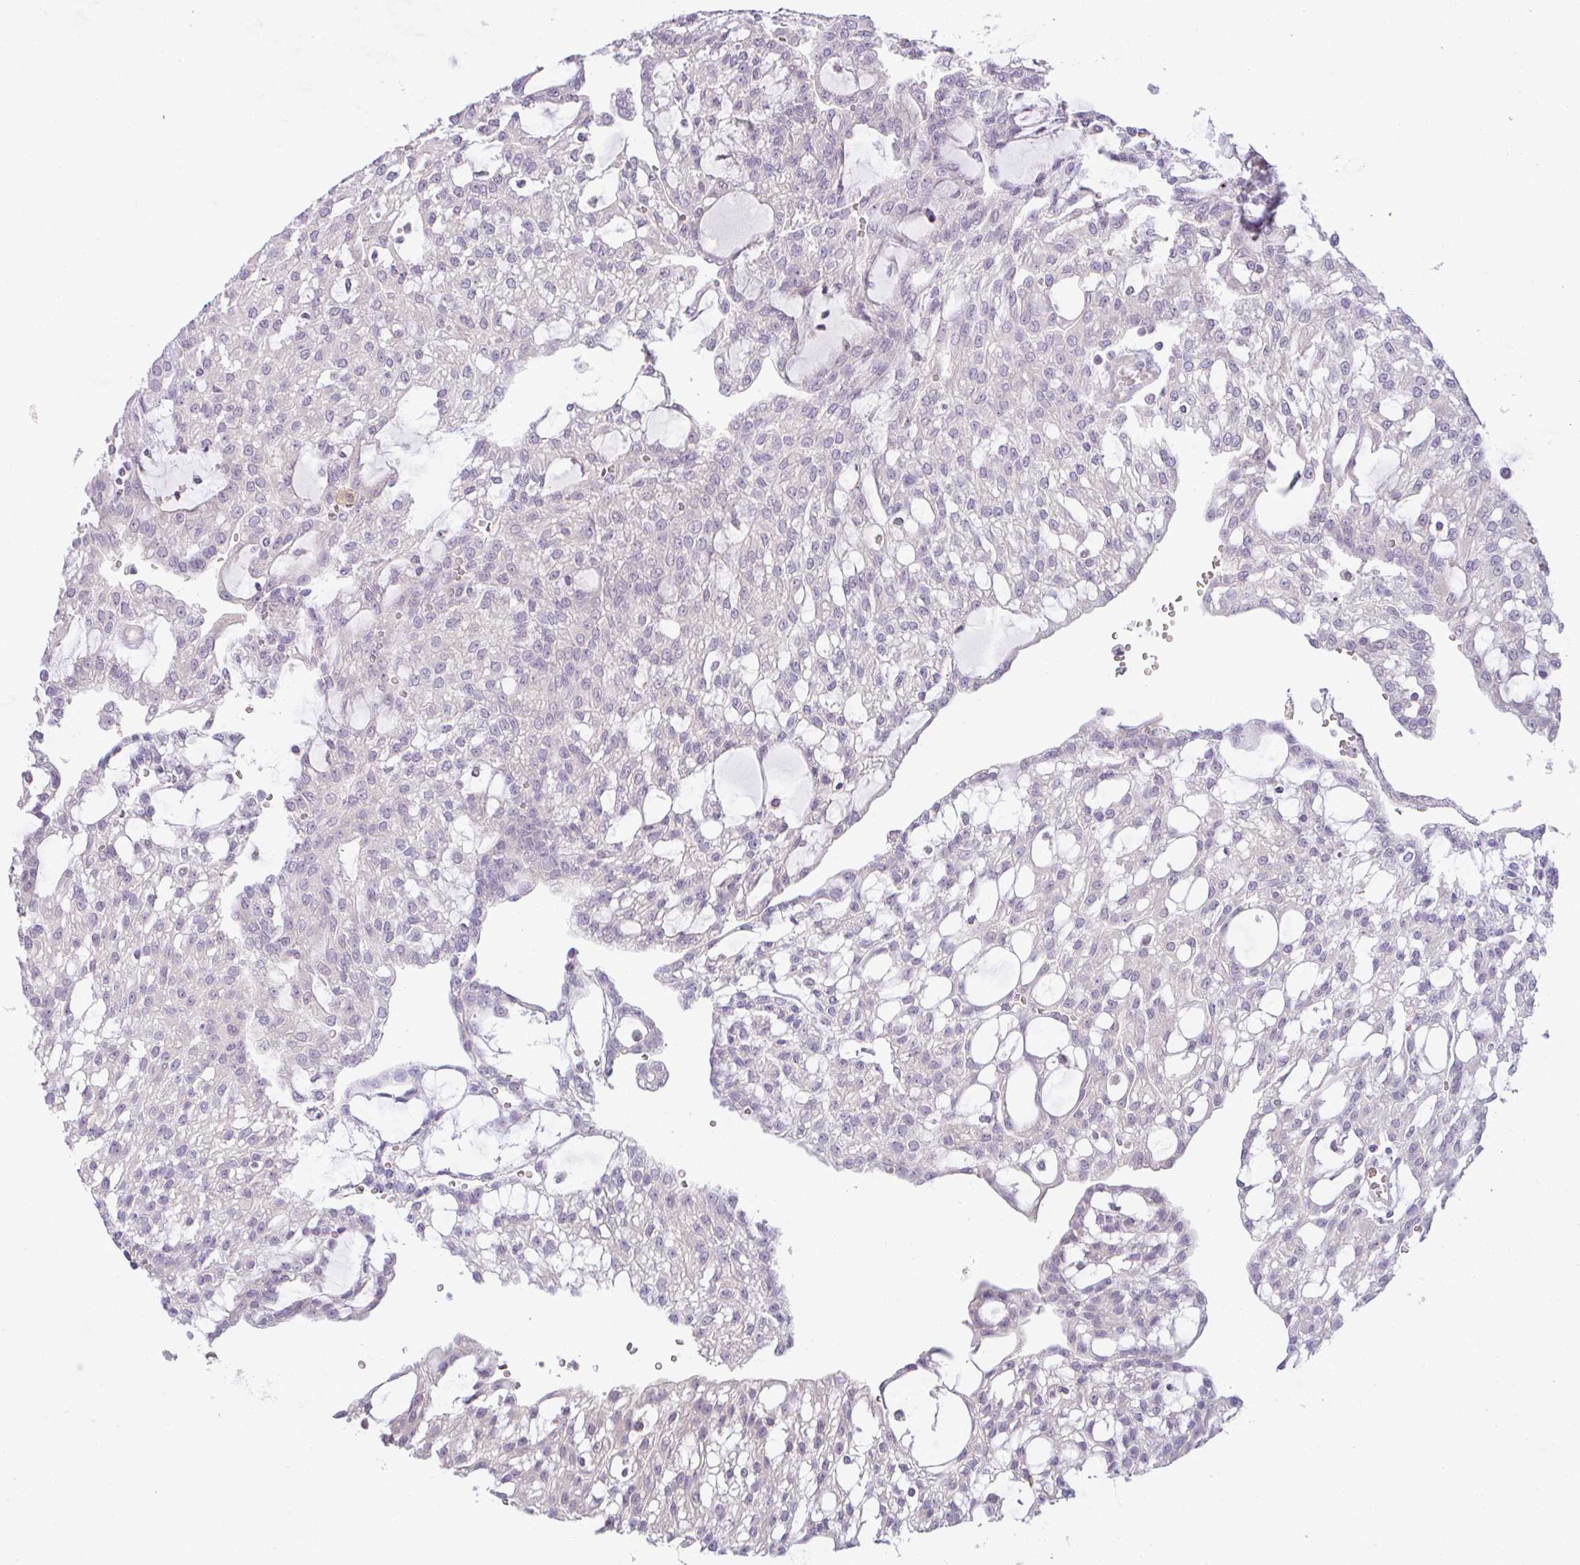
{"staining": {"intensity": "negative", "quantity": "none", "location": "none"}, "tissue": "renal cancer", "cell_type": "Tumor cells", "image_type": "cancer", "snomed": [{"axis": "morphology", "description": "Adenocarcinoma, NOS"}, {"axis": "topography", "description": "Kidney"}], "caption": "This is an IHC image of human adenocarcinoma (renal). There is no staining in tumor cells.", "gene": "CSE1L", "patient": {"sex": "male", "age": 63}}